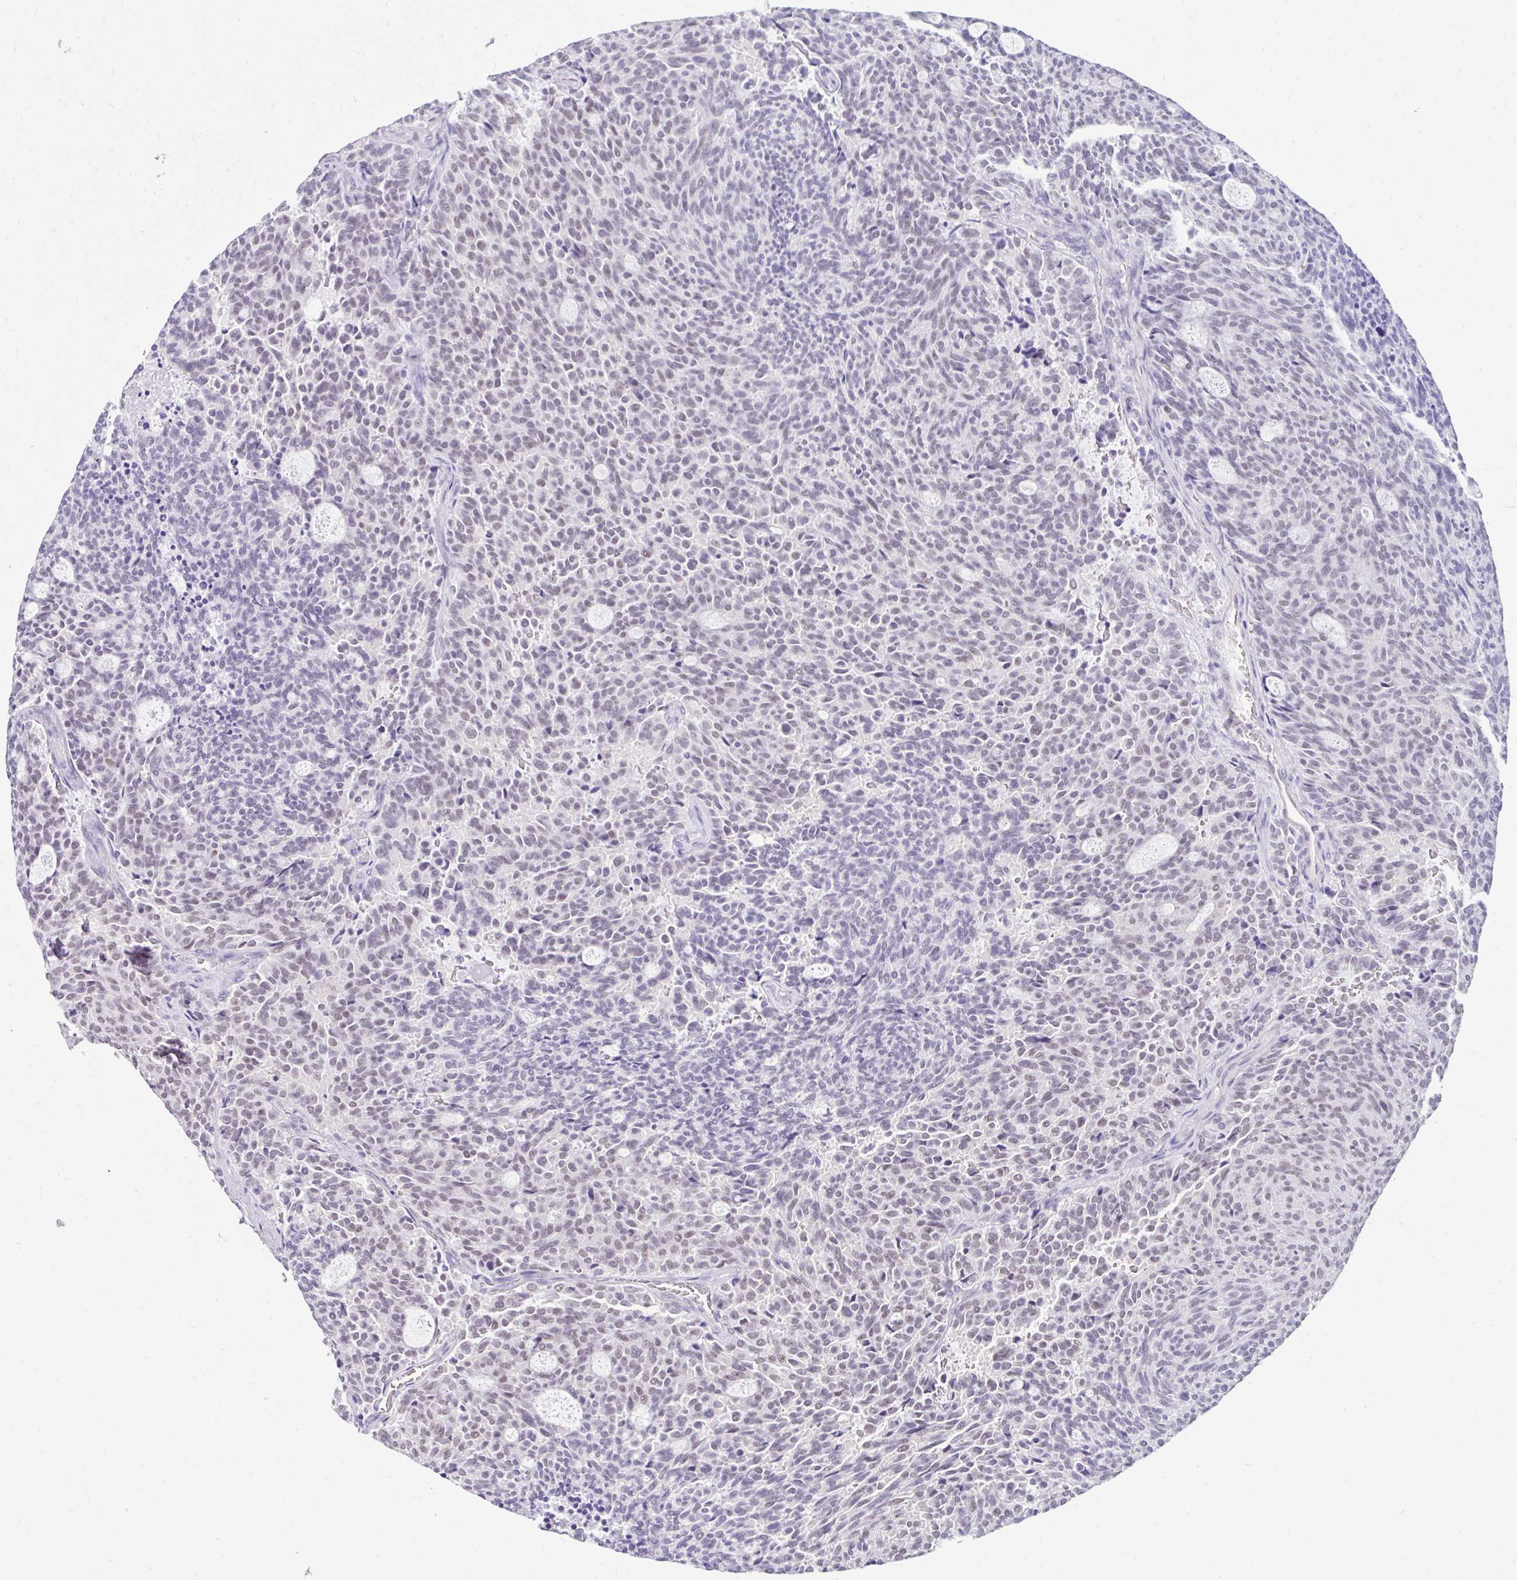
{"staining": {"intensity": "weak", "quantity": "25%-75%", "location": "nuclear"}, "tissue": "carcinoid", "cell_type": "Tumor cells", "image_type": "cancer", "snomed": [{"axis": "morphology", "description": "Carcinoid, malignant, NOS"}, {"axis": "topography", "description": "Pancreas"}], "caption": "A brown stain labels weak nuclear expression of a protein in human malignant carcinoid tumor cells.", "gene": "DCAF17", "patient": {"sex": "female", "age": 54}}